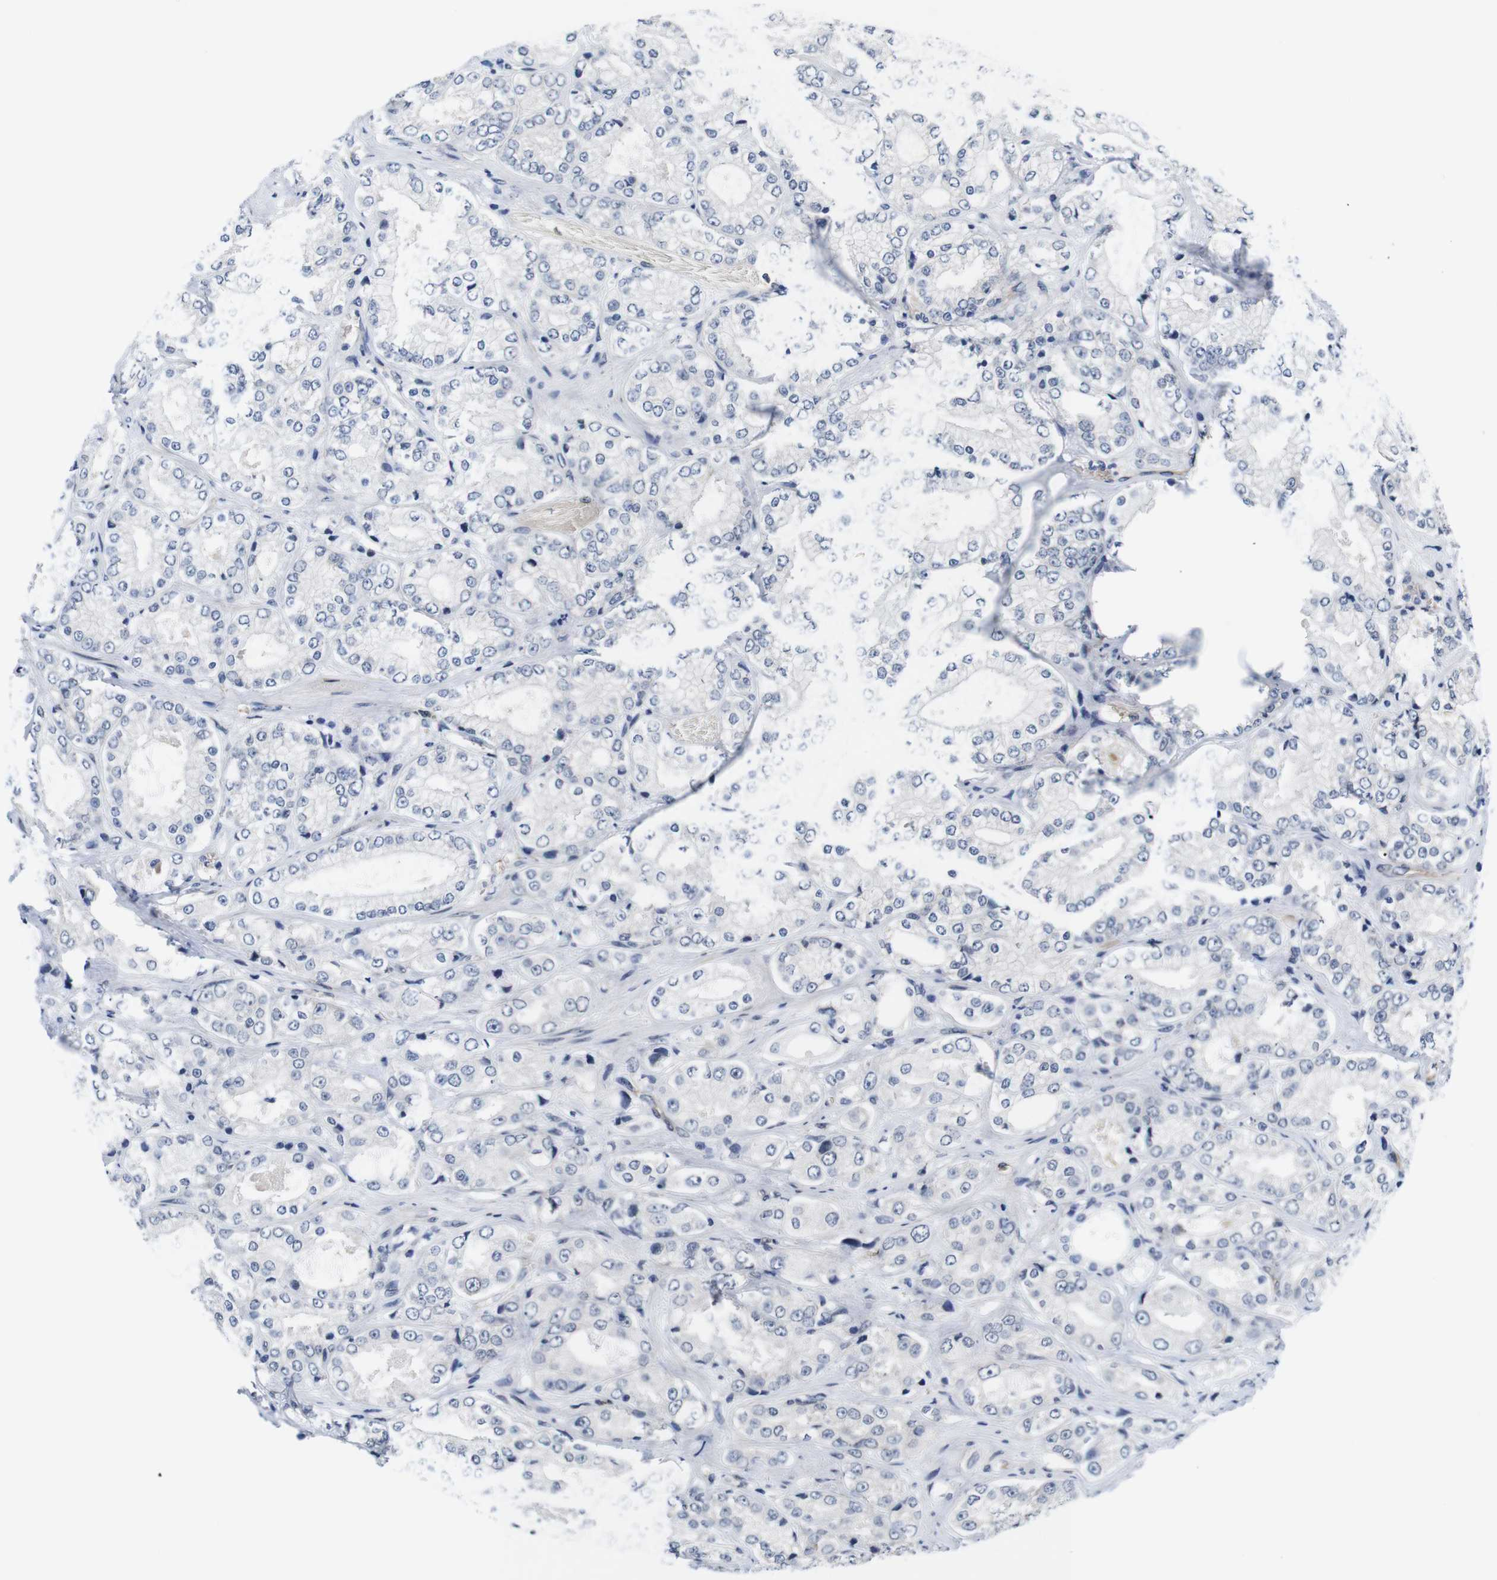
{"staining": {"intensity": "negative", "quantity": "none", "location": "none"}, "tissue": "prostate cancer", "cell_type": "Tumor cells", "image_type": "cancer", "snomed": [{"axis": "morphology", "description": "Adenocarcinoma, High grade"}, {"axis": "topography", "description": "Prostate"}], "caption": "IHC photomicrograph of neoplastic tissue: high-grade adenocarcinoma (prostate) stained with DAB demonstrates no significant protein staining in tumor cells.", "gene": "SOCS3", "patient": {"sex": "male", "age": 73}}